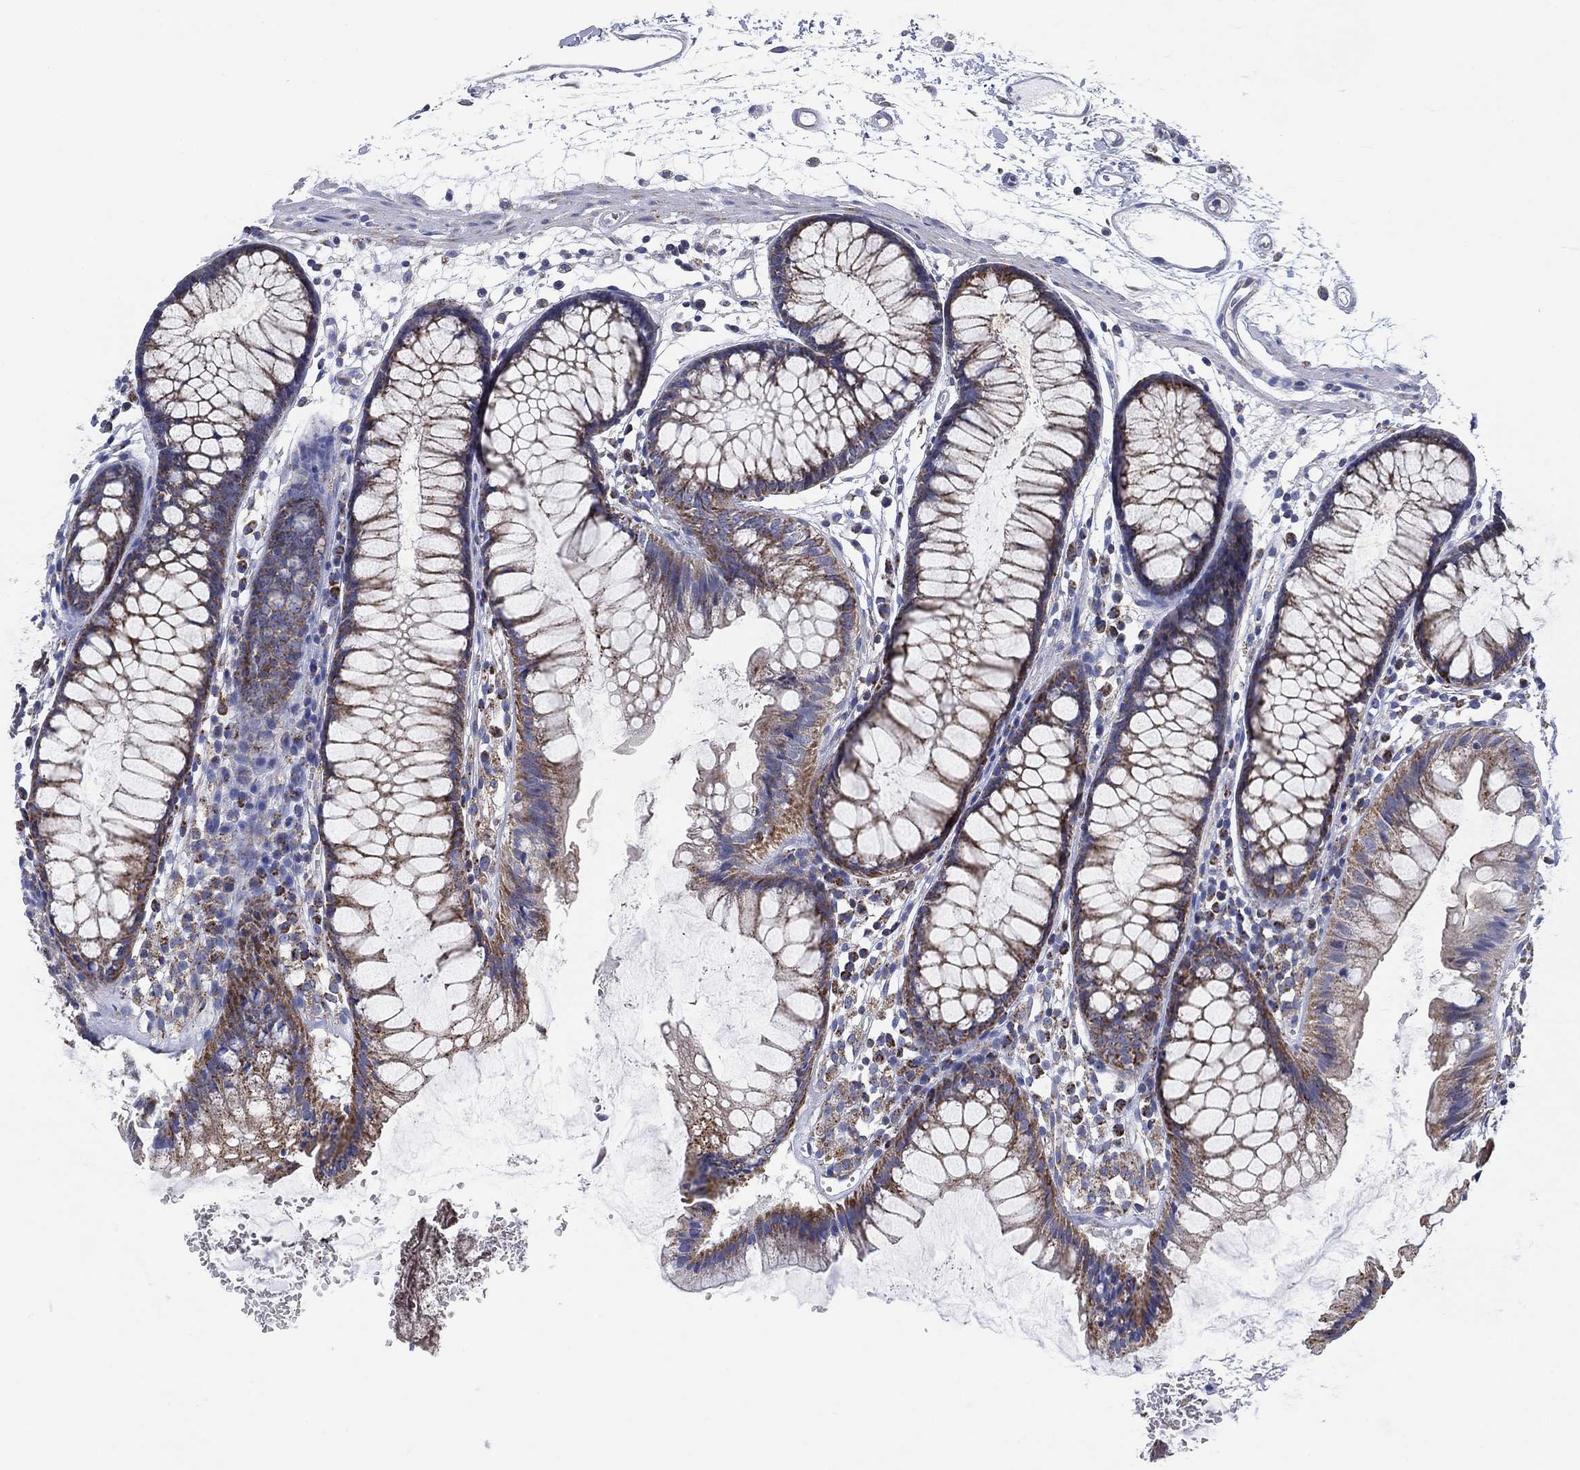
{"staining": {"intensity": "negative", "quantity": "none", "location": "none"}, "tissue": "colon", "cell_type": "Endothelial cells", "image_type": "normal", "snomed": [{"axis": "morphology", "description": "Normal tissue, NOS"}, {"axis": "morphology", "description": "Adenocarcinoma, NOS"}, {"axis": "topography", "description": "Colon"}], "caption": "The histopathology image exhibits no significant positivity in endothelial cells of colon. Nuclei are stained in blue.", "gene": "NACAD", "patient": {"sex": "male", "age": 65}}